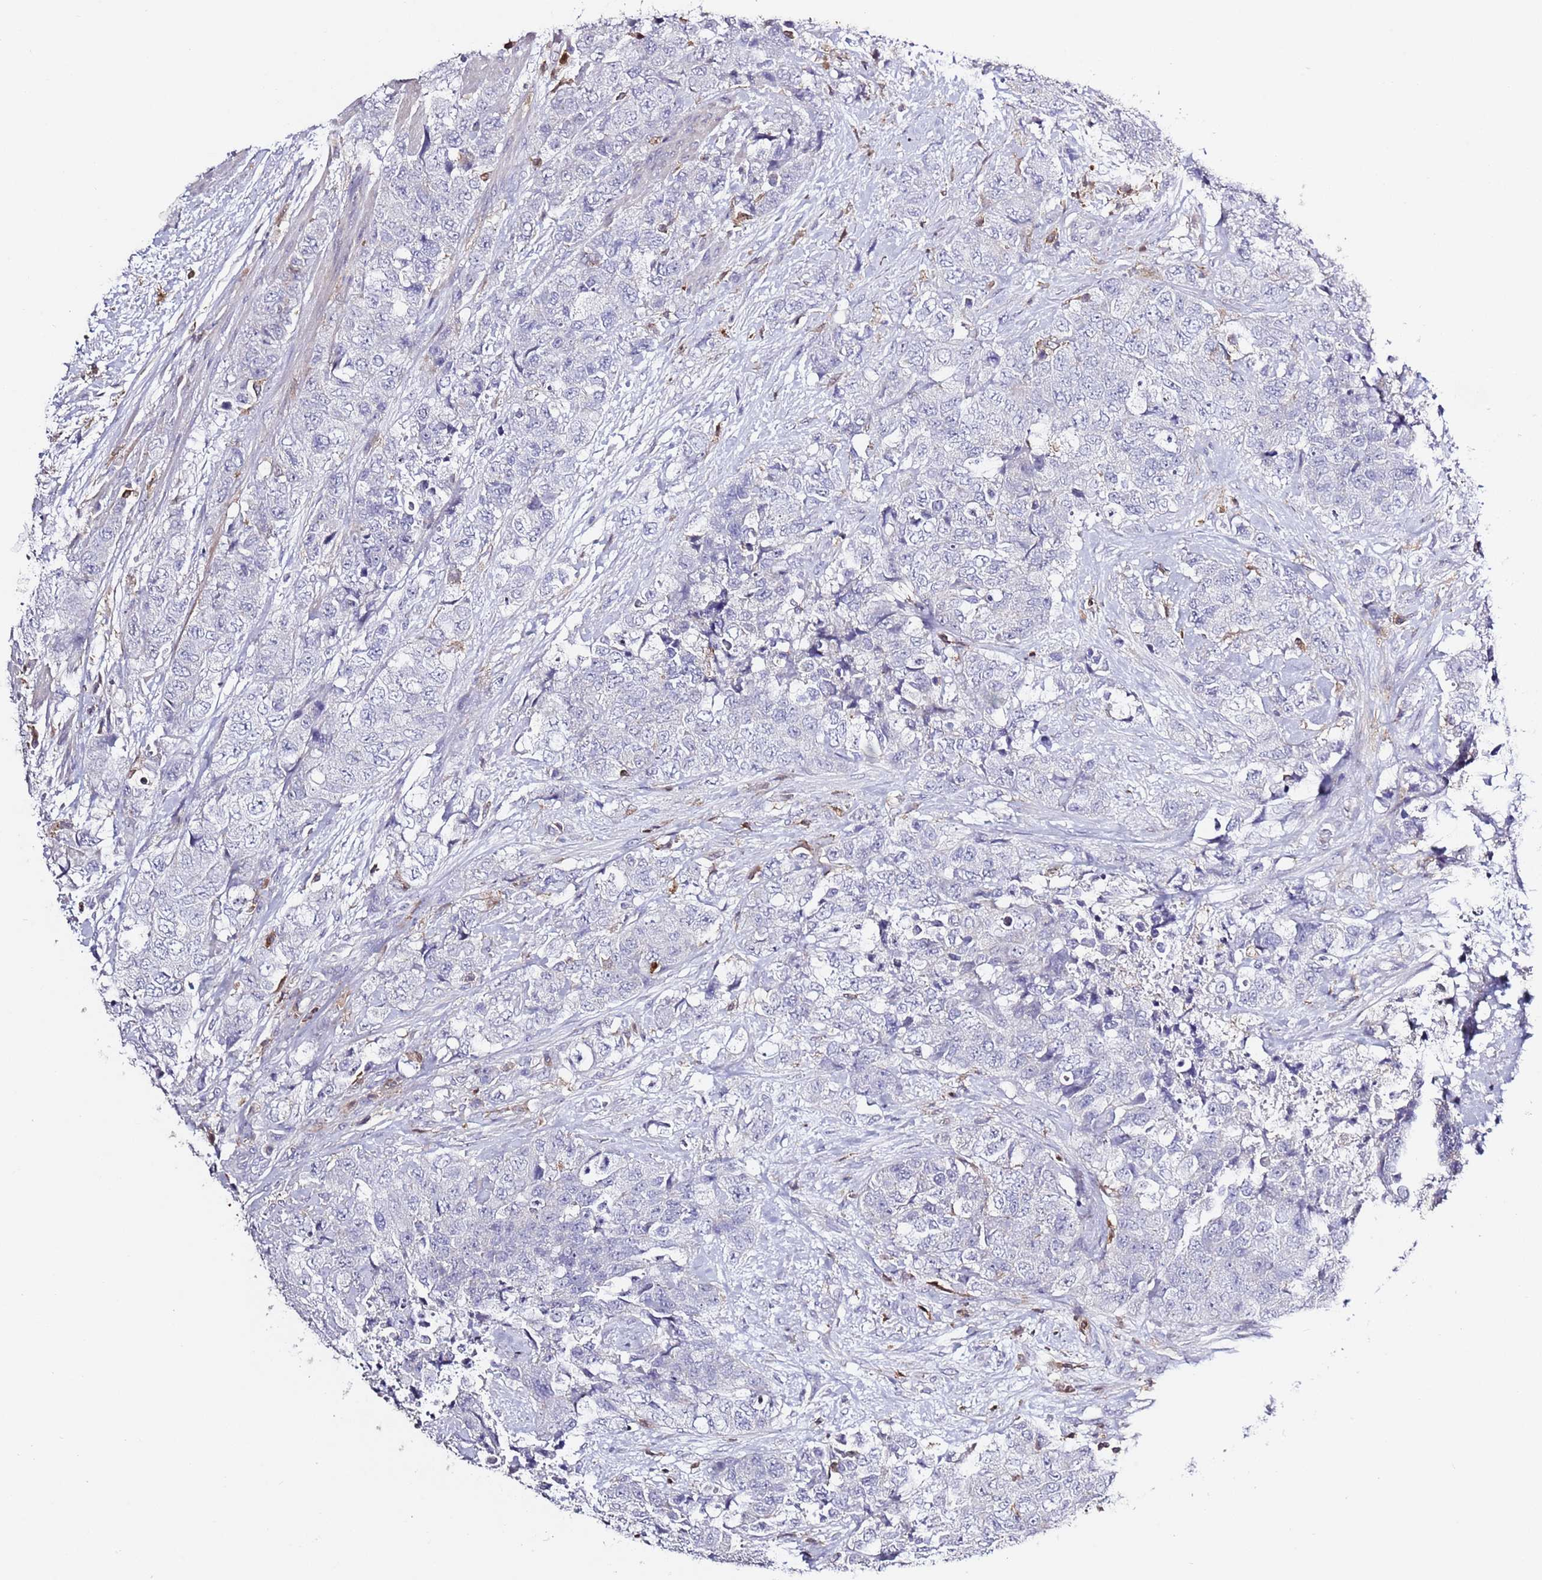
{"staining": {"intensity": "negative", "quantity": "none", "location": "none"}, "tissue": "urothelial cancer", "cell_type": "Tumor cells", "image_type": "cancer", "snomed": [{"axis": "morphology", "description": "Urothelial carcinoma, High grade"}, {"axis": "topography", "description": "Urinary bladder"}], "caption": "Tumor cells are negative for brown protein staining in urothelial cancer. (Stains: DAB immunohistochemistry with hematoxylin counter stain, Microscopy: brightfield microscopy at high magnification).", "gene": "LPXN", "patient": {"sex": "female", "age": 78}}